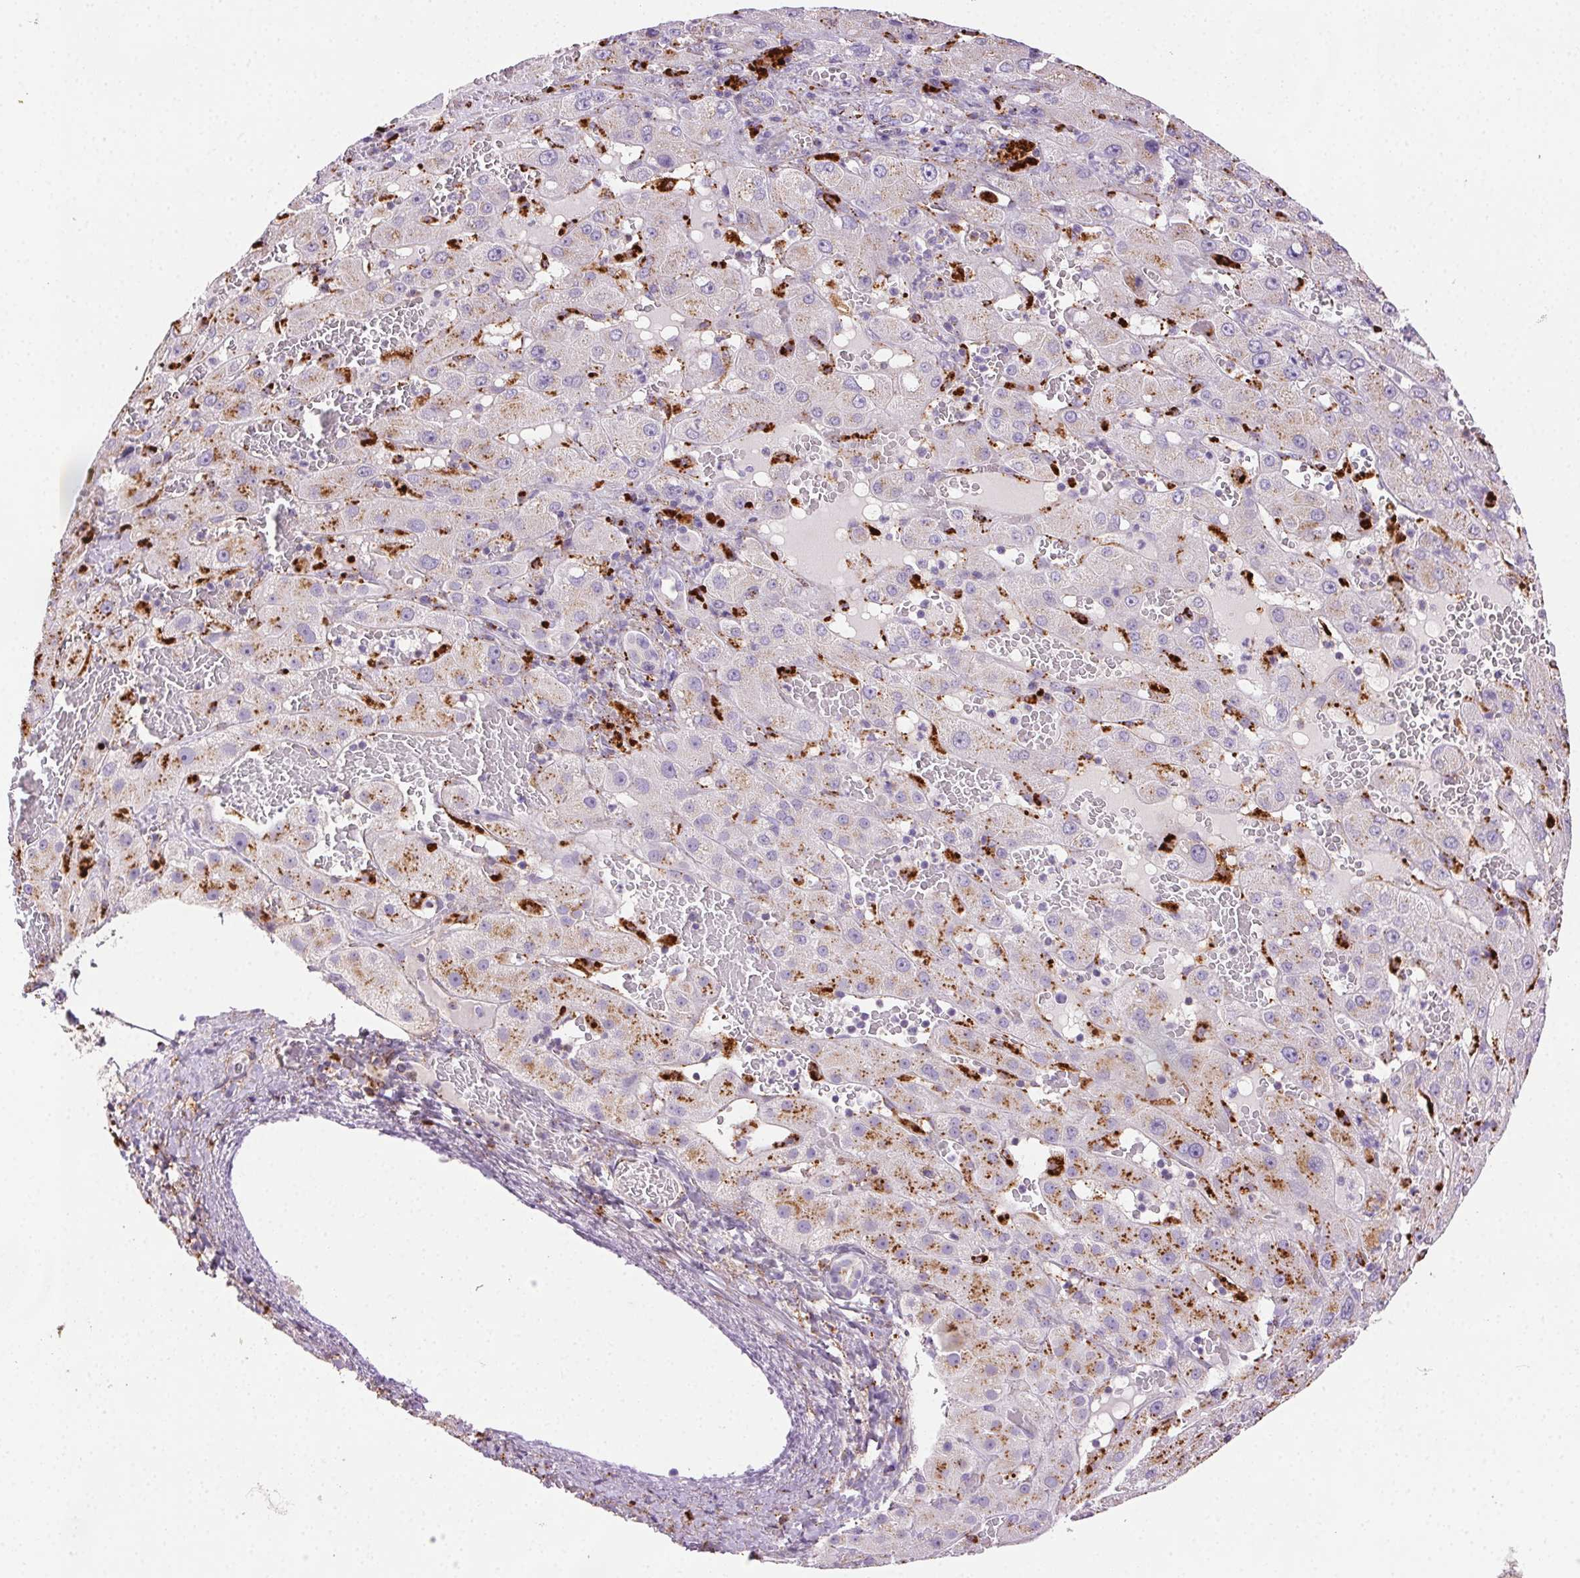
{"staining": {"intensity": "moderate", "quantity": "<25%", "location": "cytoplasmic/membranous"}, "tissue": "liver cancer", "cell_type": "Tumor cells", "image_type": "cancer", "snomed": [{"axis": "morphology", "description": "Carcinoma, Hepatocellular, NOS"}, {"axis": "topography", "description": "Liver"}], "caption": "Moderate cytoplasmic/membranous protein positivity is appreciated in about <25% of tumor cells in liver hepatocellular carcinoma.", "gene": "SCPEP1", "patient": {"sex": "female", "age": 73}}